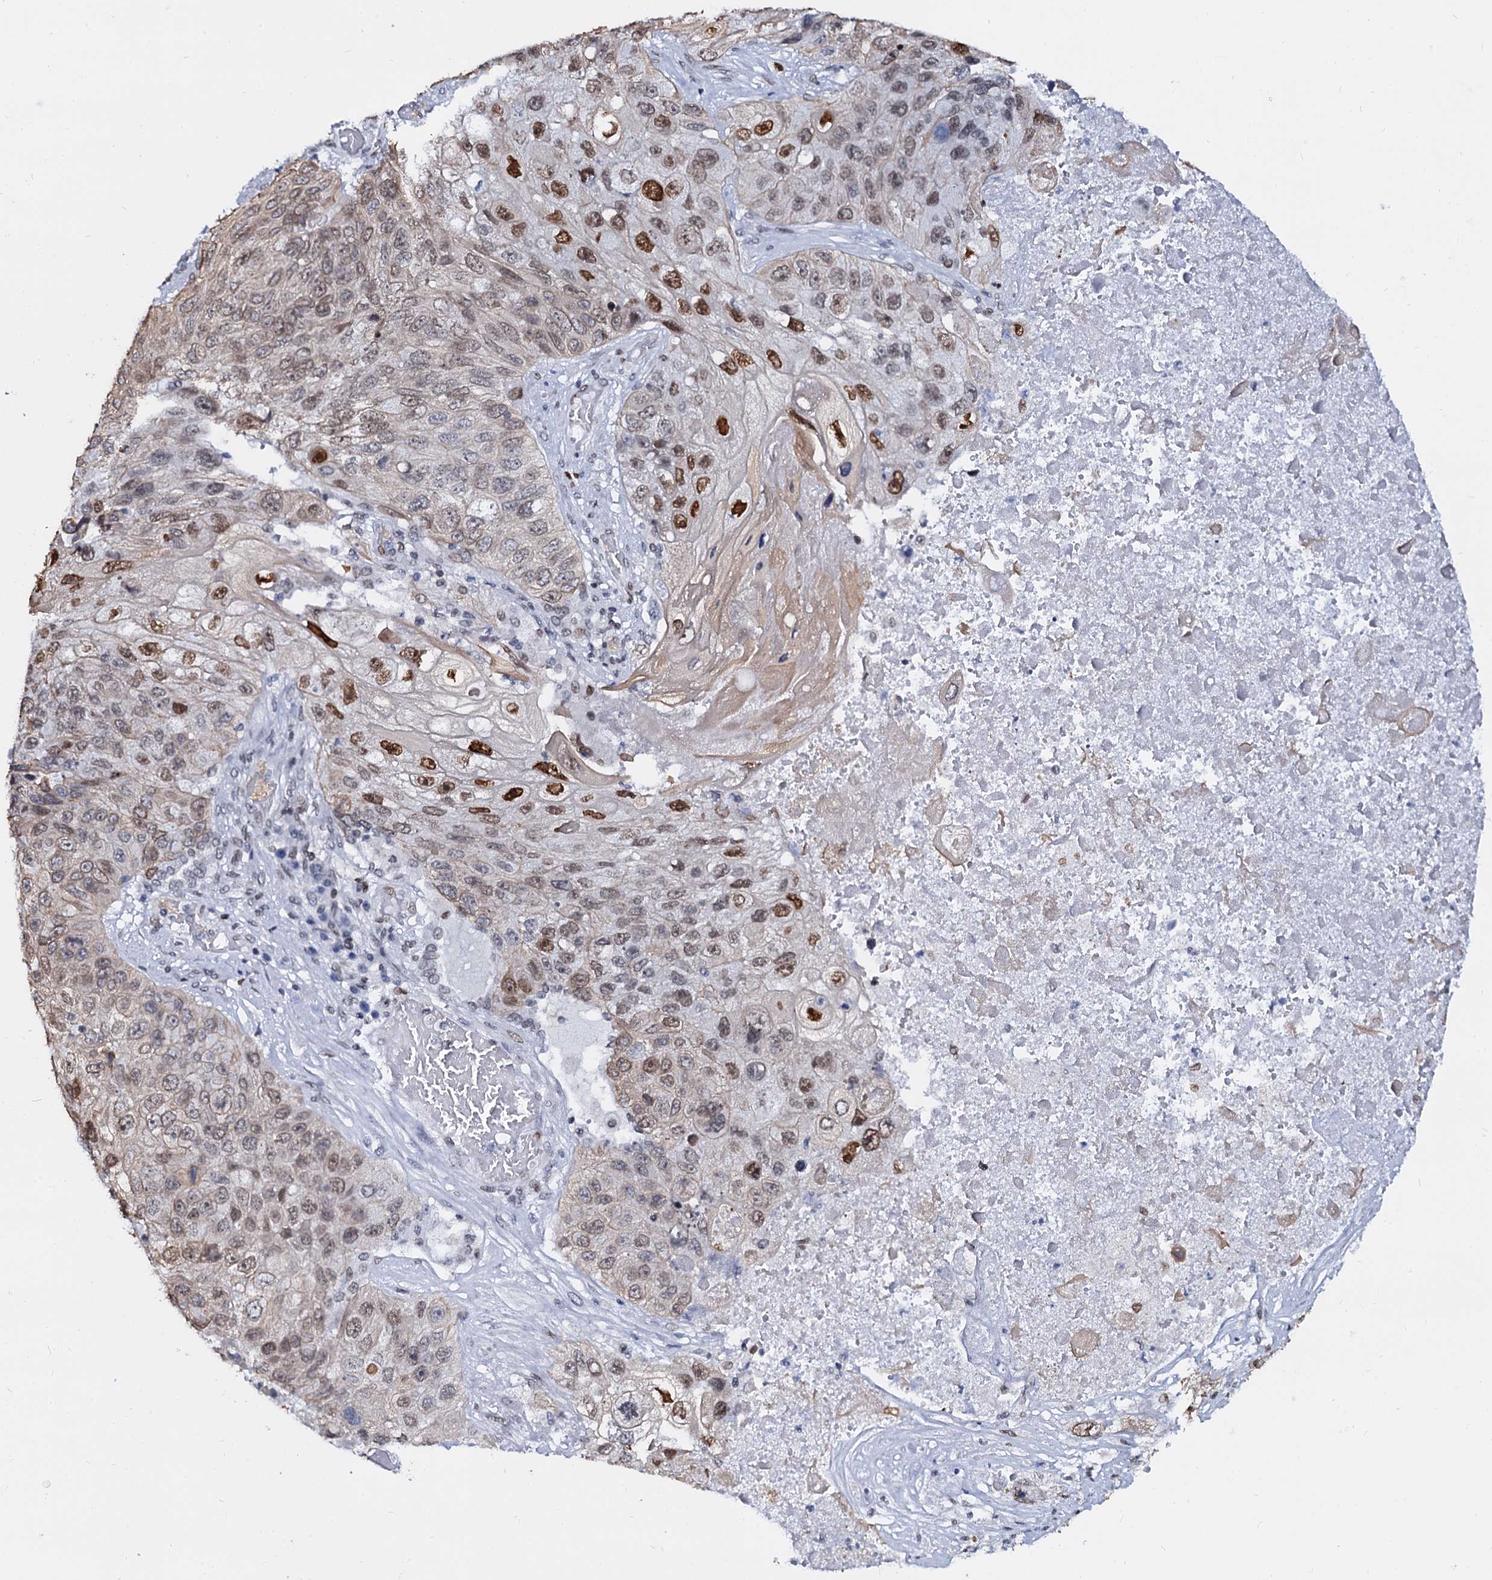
{"staining": {"intensity": "moderate", "quantity": ">75%", "location": "nuclear"}, "tissue": "lung cancer", "cell_type": "Tumor cells", "image_type": "cancer", "snomed": [{"axis": "morphology", "description": "Squamous cell carcinoma, NOS"}, {"axis": "topography", "description": "Lung"}], "caption": "A micrograph of squamous cell carcinoma (lung) stained for a protein shows moderate nuclear brown staining in tumor cells. The staining is performed using DAB (3,3'-diaminobenzidine) brown chromogen to label protein expression. The nuclei are counter-stained blue using hematoxylin.", "gene": "CMAS", "patient": {"sex": "male", "age": 61}}